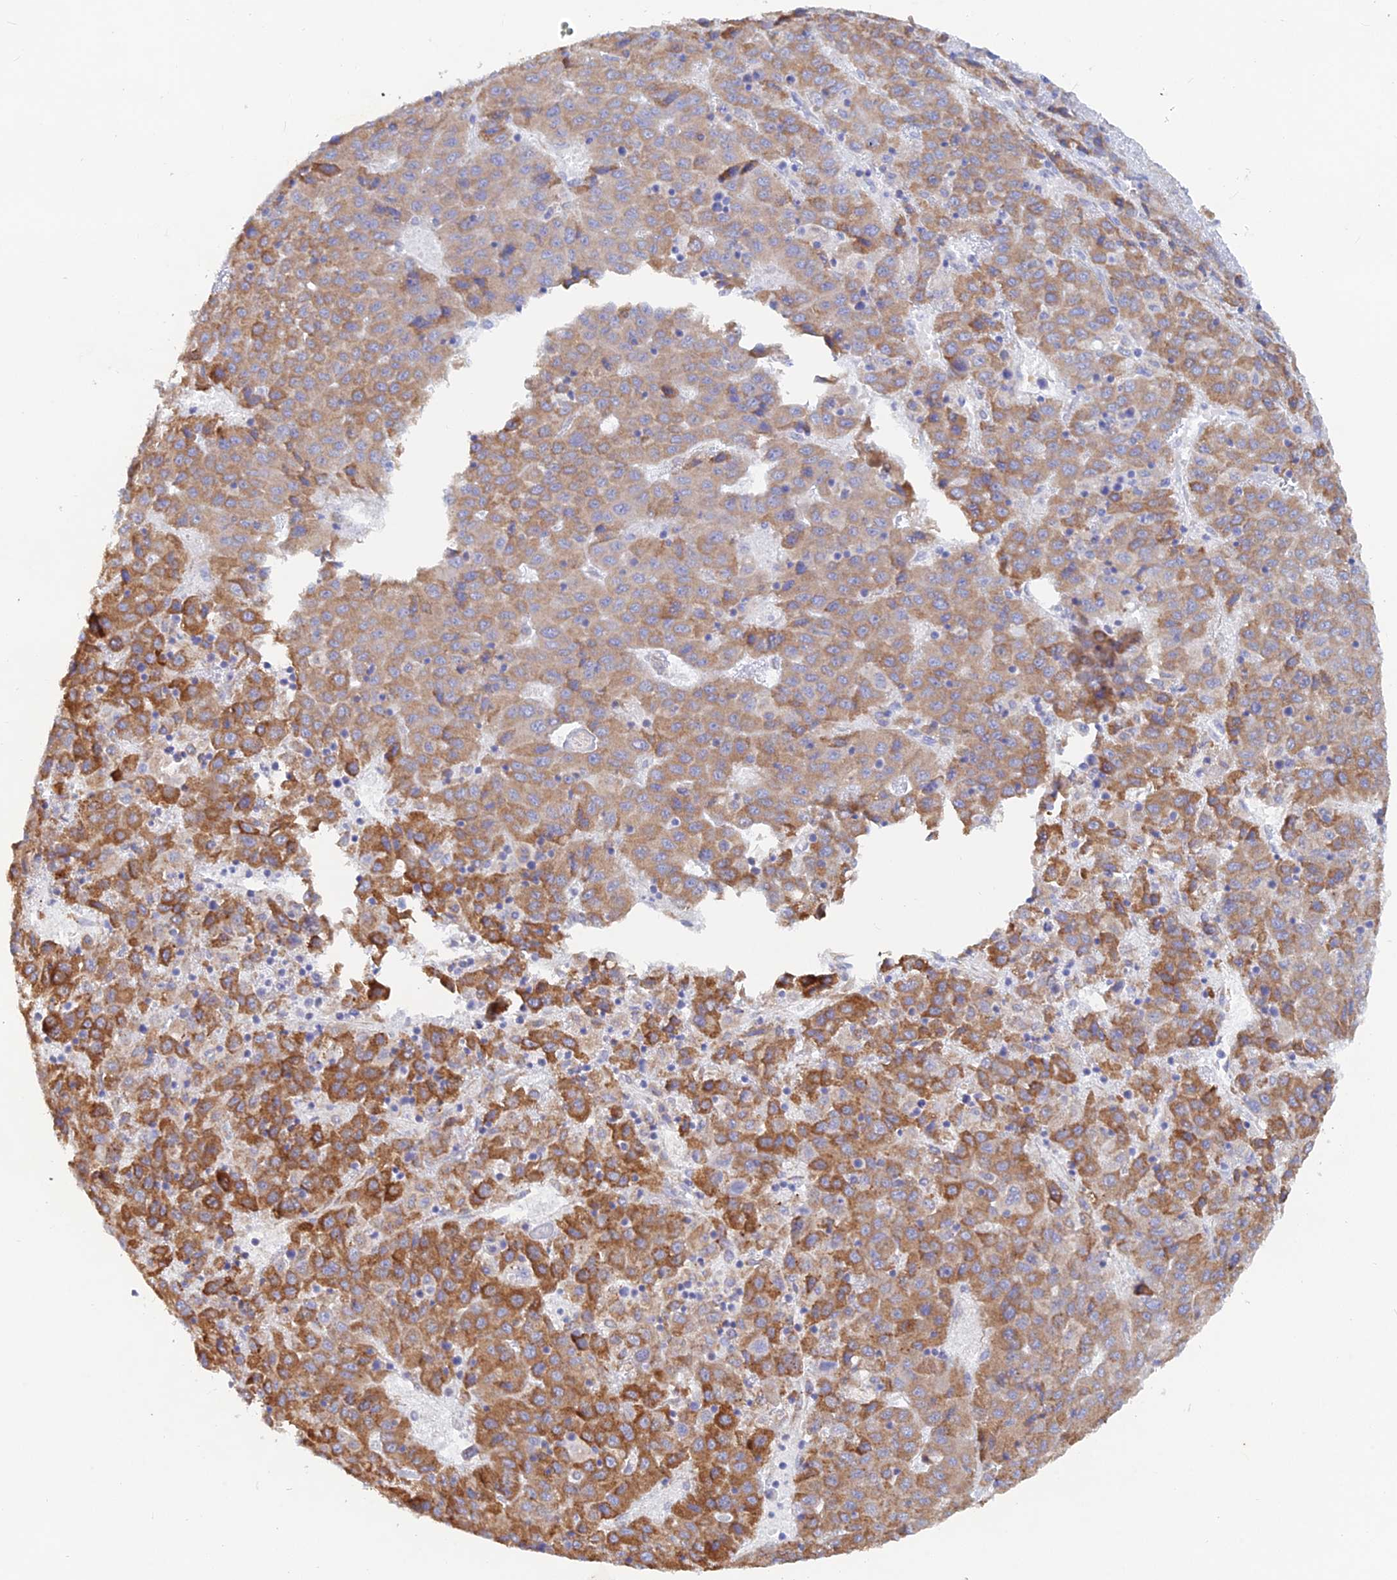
{"staining": {"intensity": "moderate", "quantity": ">75%", "location": "cytoplasmic/membranous"}, "tissue": "liver cancer", "cell_type": "Tumor cells", "image_type": "cancer", "snomed": [{"axis": "morphology", "description": "Carcinoma, Hepatocellular, NOS"}, {"axis": "topography", "description": "Liver"}], "caption": "Liver cancer (hepatocellular carcinoma) stained with DAB (3,3'-diaminobenzidine) immunohistochemistry (IHC) displays medium levels of moderate cytoplasmic/membranous staining in about >75% of tumor cells.", "gene": "WDR35", "patient": {"sex": "female", "age": 53}}